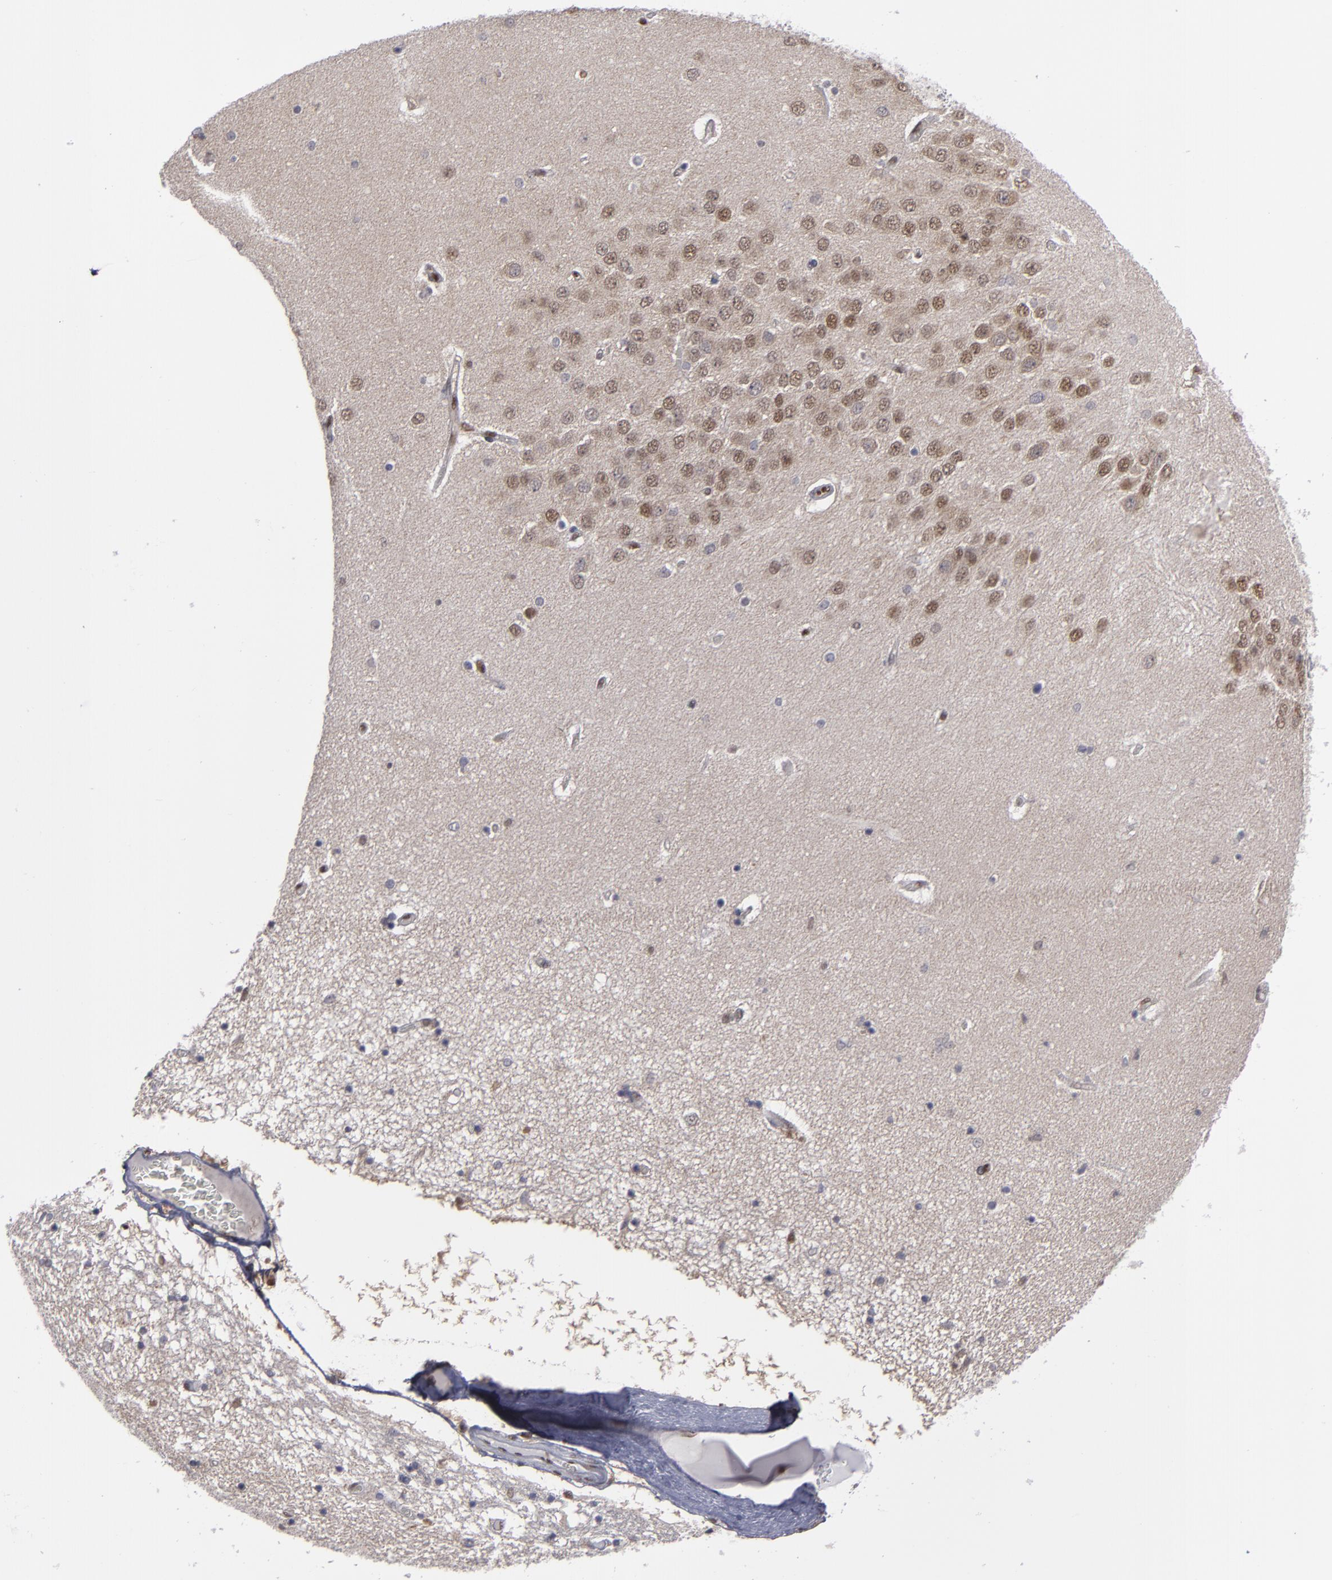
{"staining": {"intensity": "weak", "quantity": "<25%", "location": "nuclear"}, "tissue": "hippocampus", "cell_type": "Glial cells", "image_type": "normal", "snomed": [{"axis": "morphology", "description": "Normal tissue, NOS"}, {"axis": "topography", "description": "Hippocampus"}], "caption": "Immunohistochemistry (IHC) of benign hippocampus reveals no positivity in glial cells.", "gene": "GSR", "patient": {"sex": "female", "age": 54}}